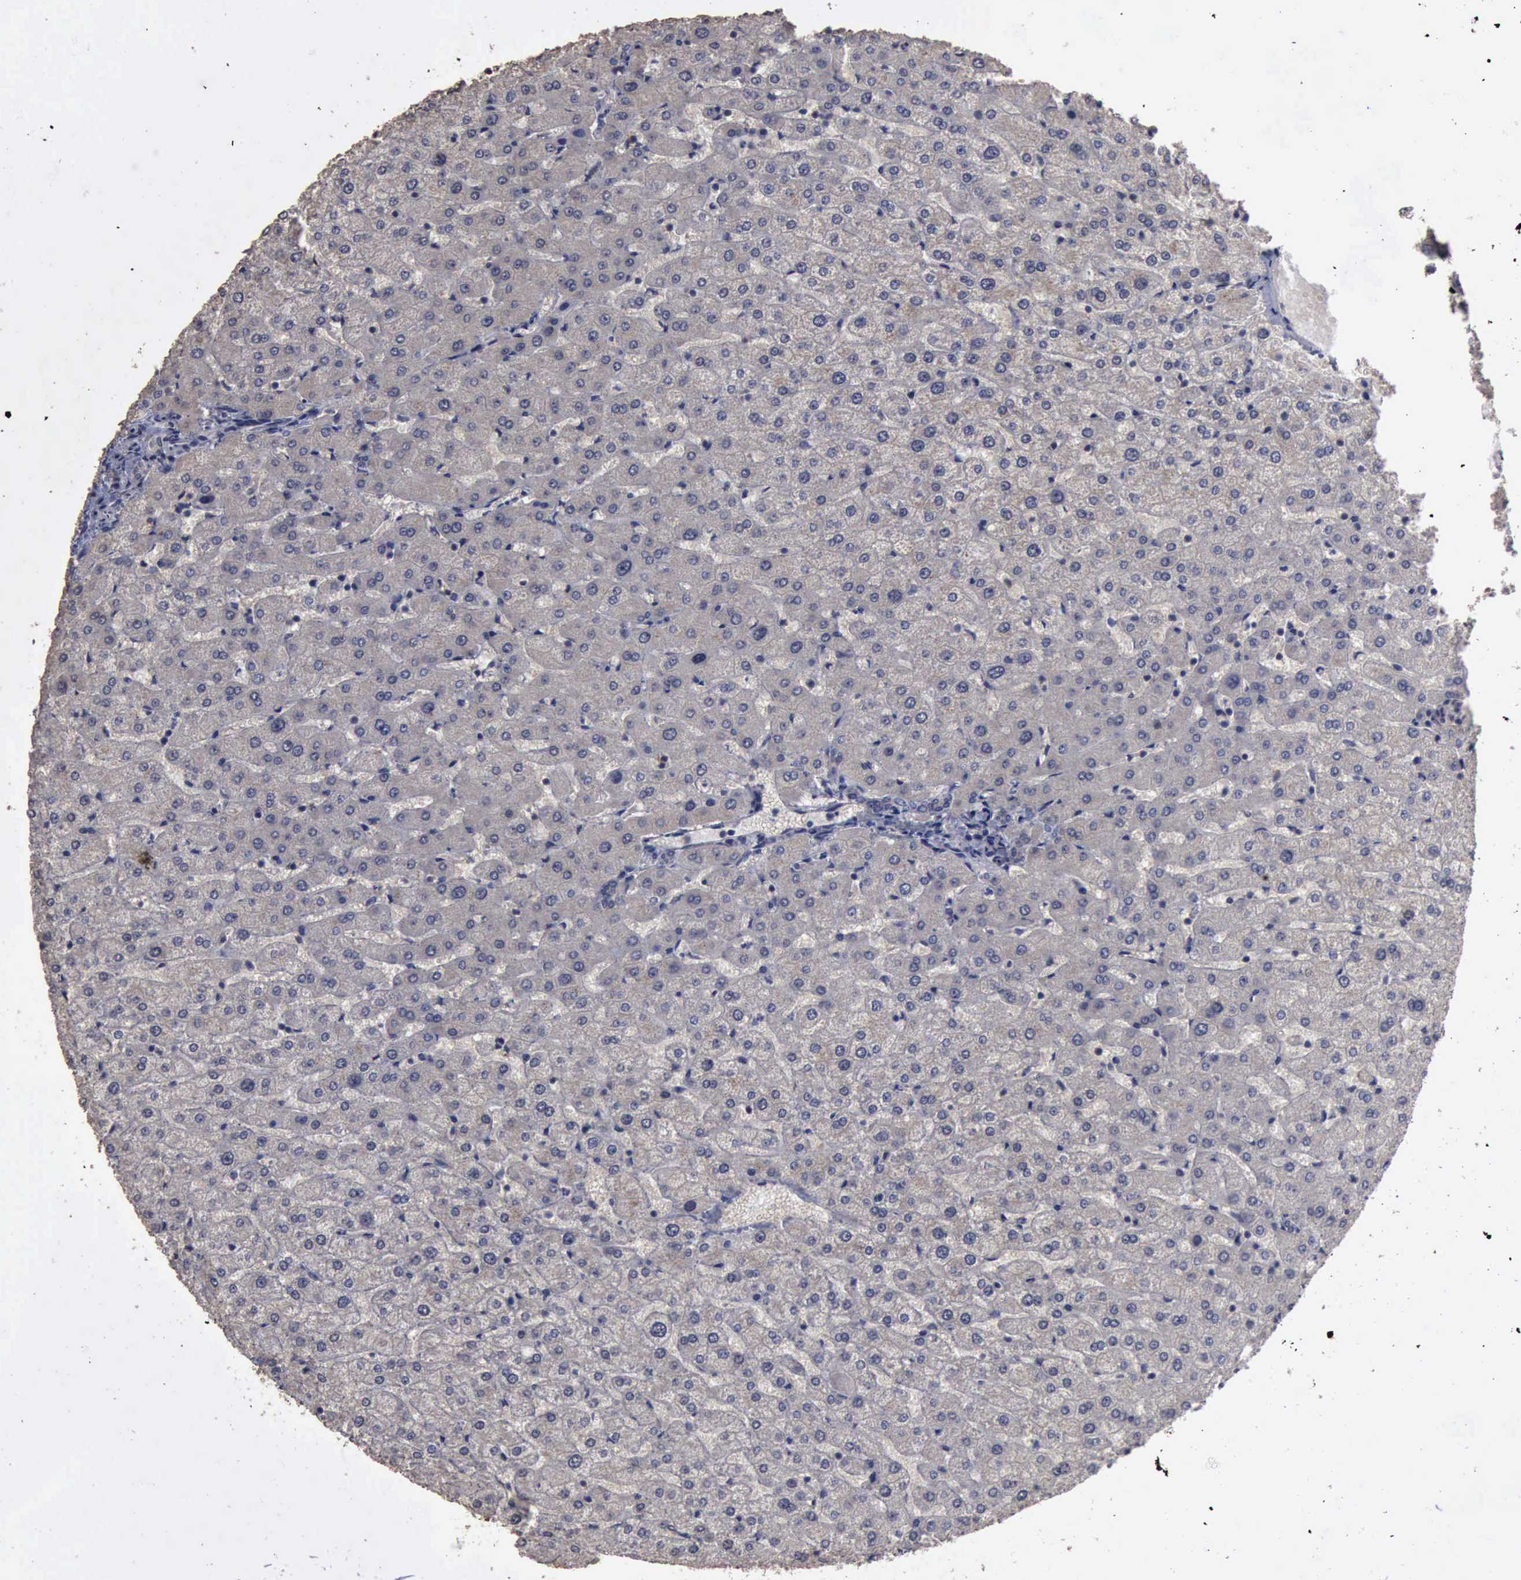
{"staining": {"intensity": "negative", "quantity": "none", "location": "none"}, "tissue": "liver", "cell_type": "Cholangiocytes", "image_type": "normal", "snomed": [{"axis": "morphology", "description": "Normal tissue, NOS"}, {"axis": "morphology", "description": "Fibrosis, NOS"}, {"axis": "topography", "description": "Liver"}], "caption": "High power microscopy photomicrograph of an IHC image of unremarkable liver, revealing no significant expression in cholangiocytes. (DAB (3,3'-diaminobenzidine) immunohistochemistry (IHC) visualized using brightfield microscopy, high magnification).", "gene": "CRKL", "patient": {"sex": "female", "age": 29}}